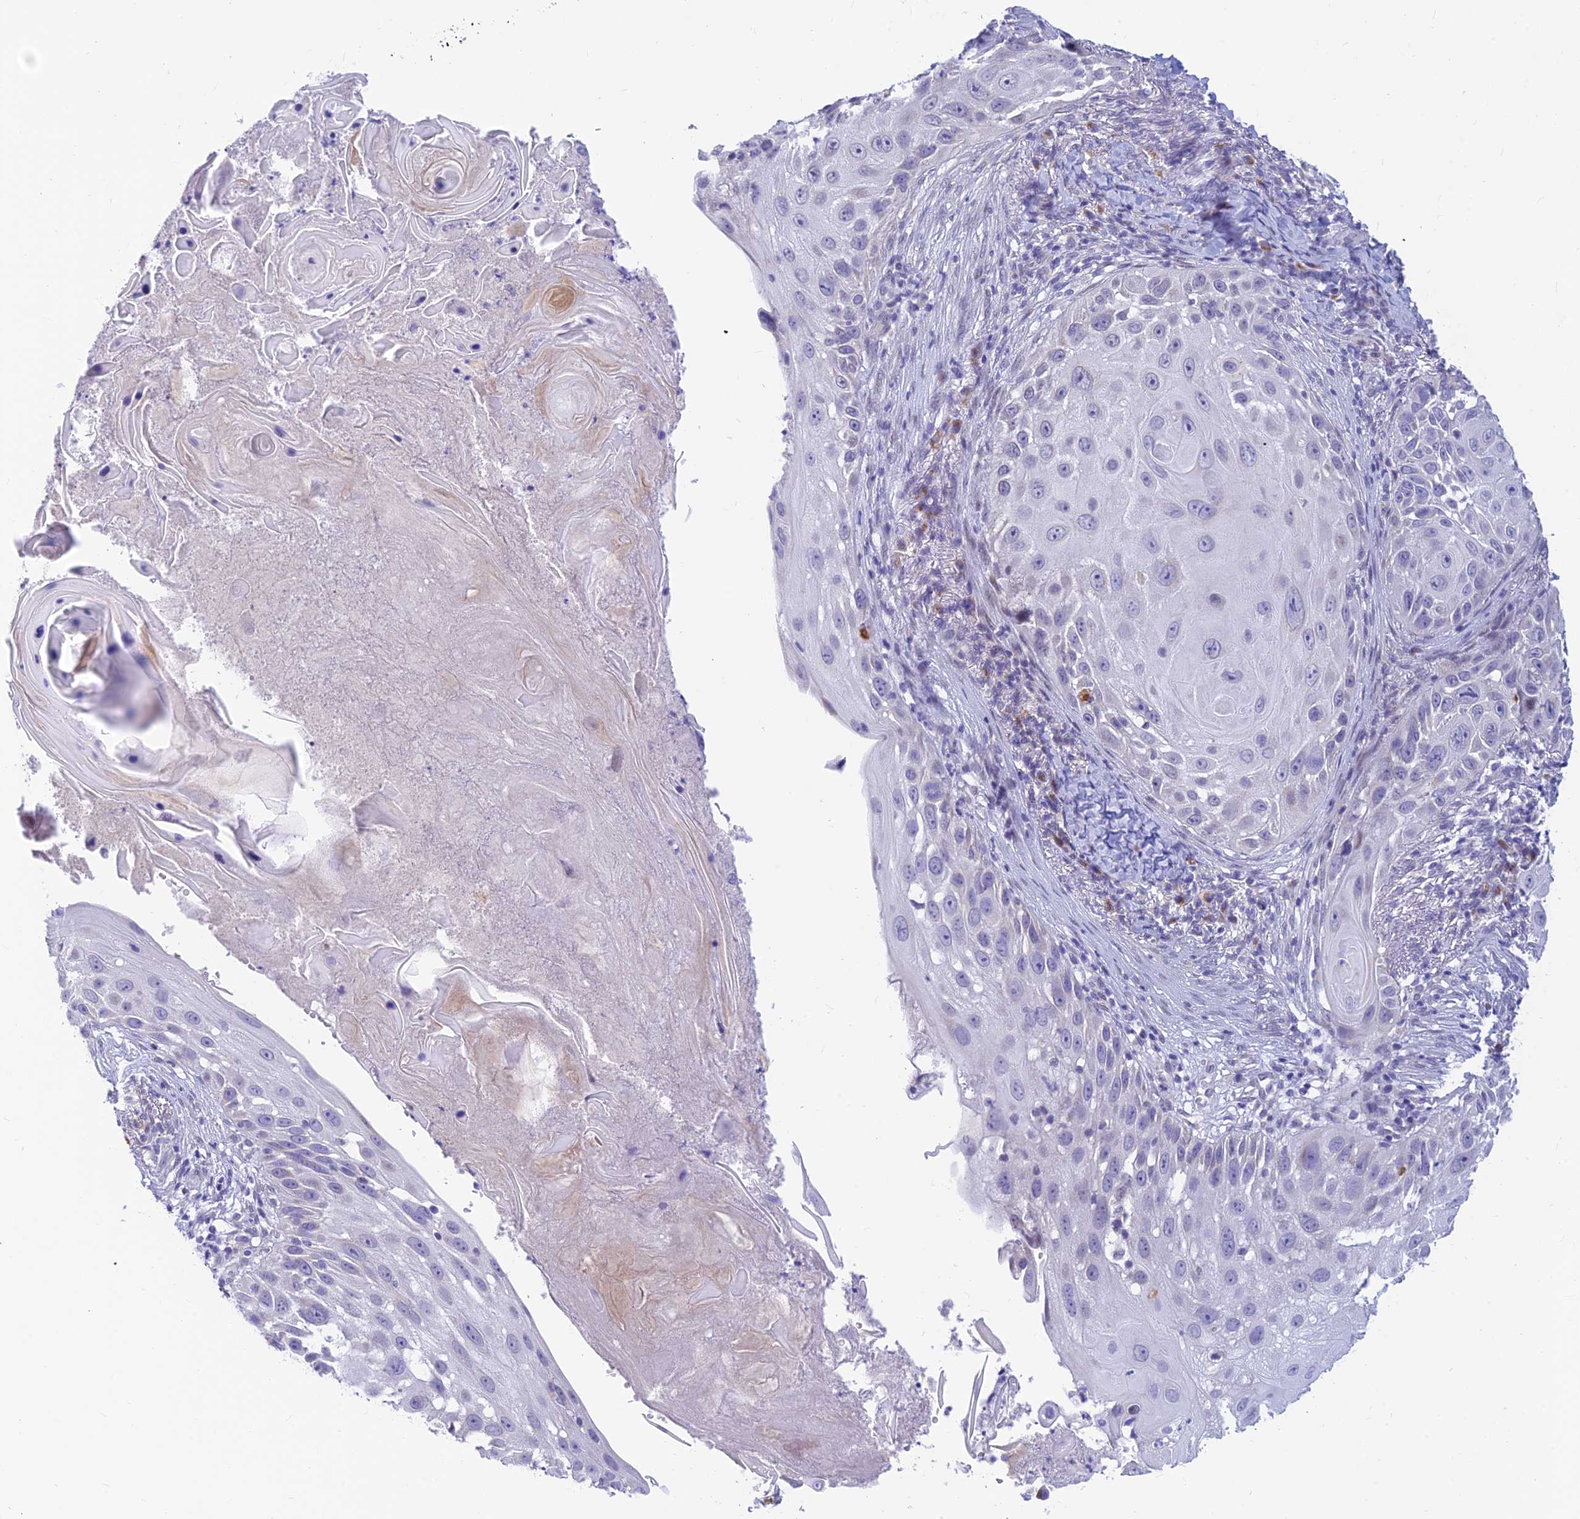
{"staining": {"intensity": "negative", "quantity": "none", "location": "none"}, "tissue": "skin cancer", "cell_type": "Tumor cells", "image_type": "cancer", "snomed": [{"axis": "morphology", "description": "Squamous cell carcinoma, NOS"}, {"axis": "topography", "description": "Skin"}], "caption": "Histopathology image shows no significant protein staining in tumor cells of skin cancer (squamous cell carcinoma).", "gene": "INKA1", "patient": {"sex": "female", "age": 44}}